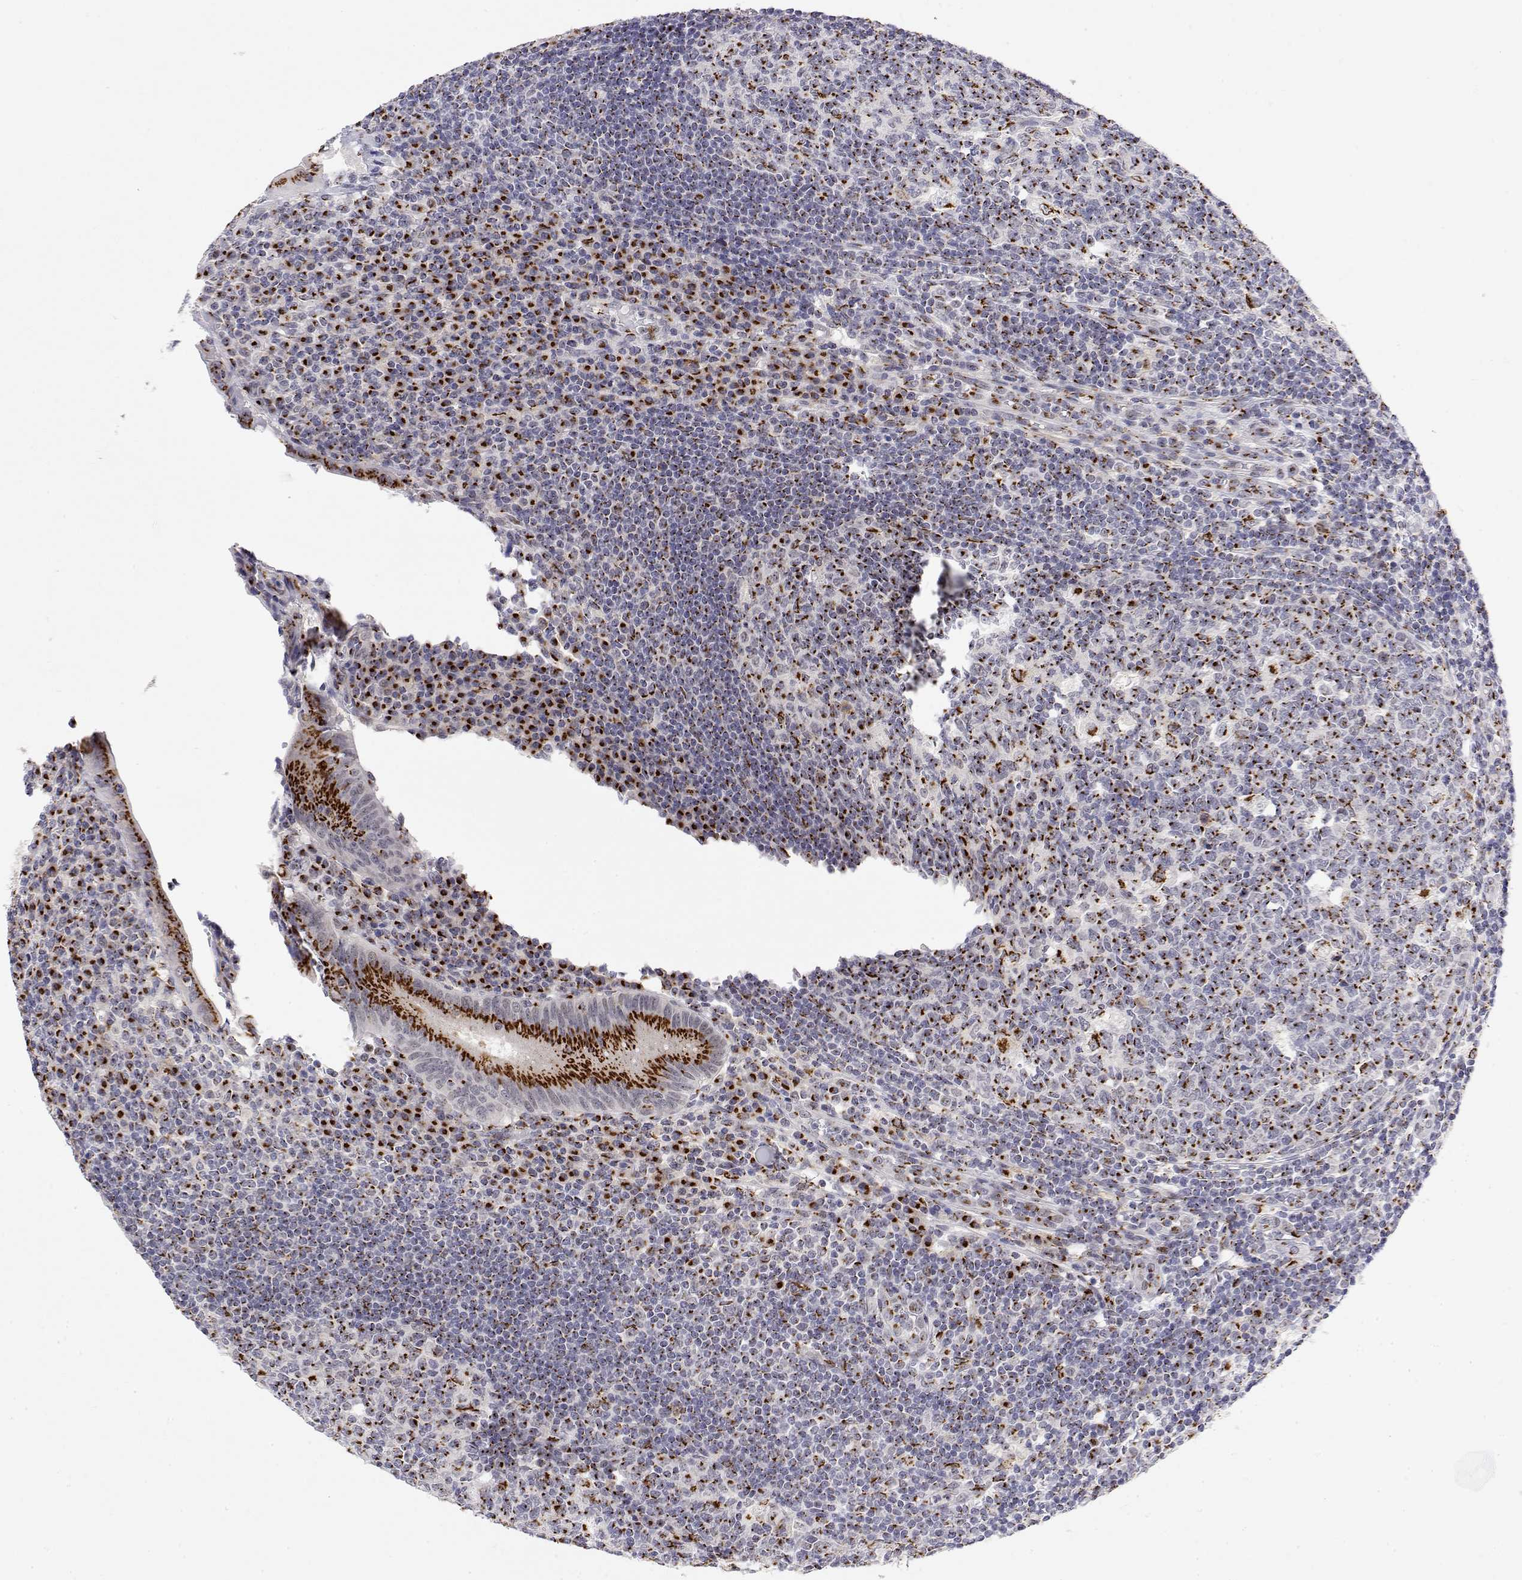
{"staining": {"intensity": "strong", "quantity": ">75%", "location": "cytoplasmic/membranous"}, "tissue": "appendix", "cell_type": "Glandular cells", "image_type": "normal", "snomed": [{"axis": "morphology", "description": "Normal tissue, NOS"}, {"axis": "topography", "description": "Appendix"}], "caption": "This is a micrograph of immunohistochemistry (IHC) staining of unremarkable appendix, which shows strong expression in the cytoplasmic/membranous of glandular cells.", "gene": "YIPF3", "patient": {"sex": "male", "age": 18}}